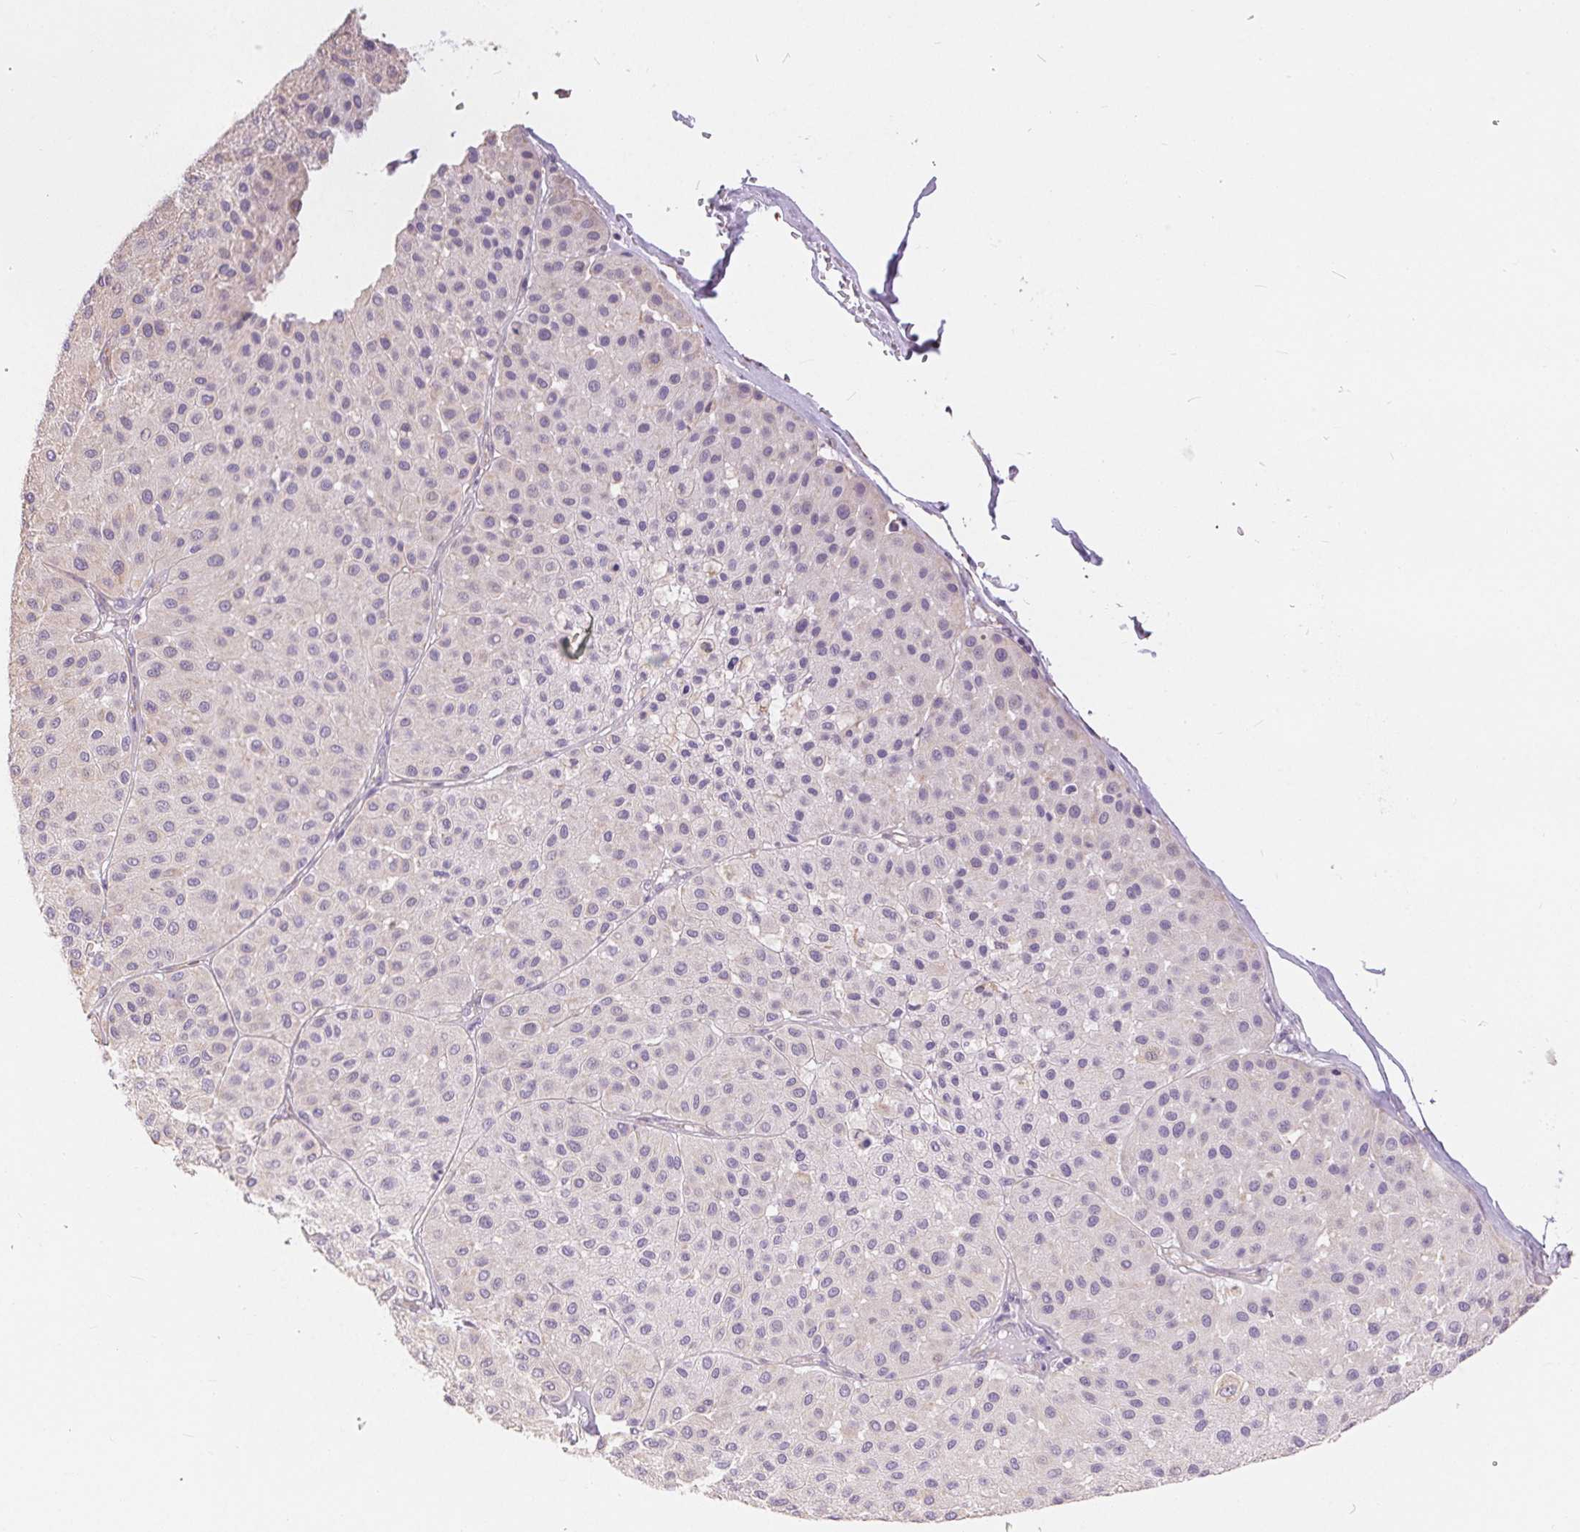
{"staining": {"intensity": "weak", "quantity": "<25%", "location": "cytoplasmic/membranous"}, "tissue": "melanoma", "cell_type": "Tumor cells", "image_type": "cancer", "snomed": [{"axis": "morphology", "description": "Malignant melanoma, Metastatic site"}, {"axis": "topography", "description": "Smooth muscle"}], "caption": "Malignant melanoma (metastatic site) stained for a protein using immunohistochemistry reveals no staining tumor cells.", "gene": "GFAP", "patient": {"sex": "male", "age": 41}}